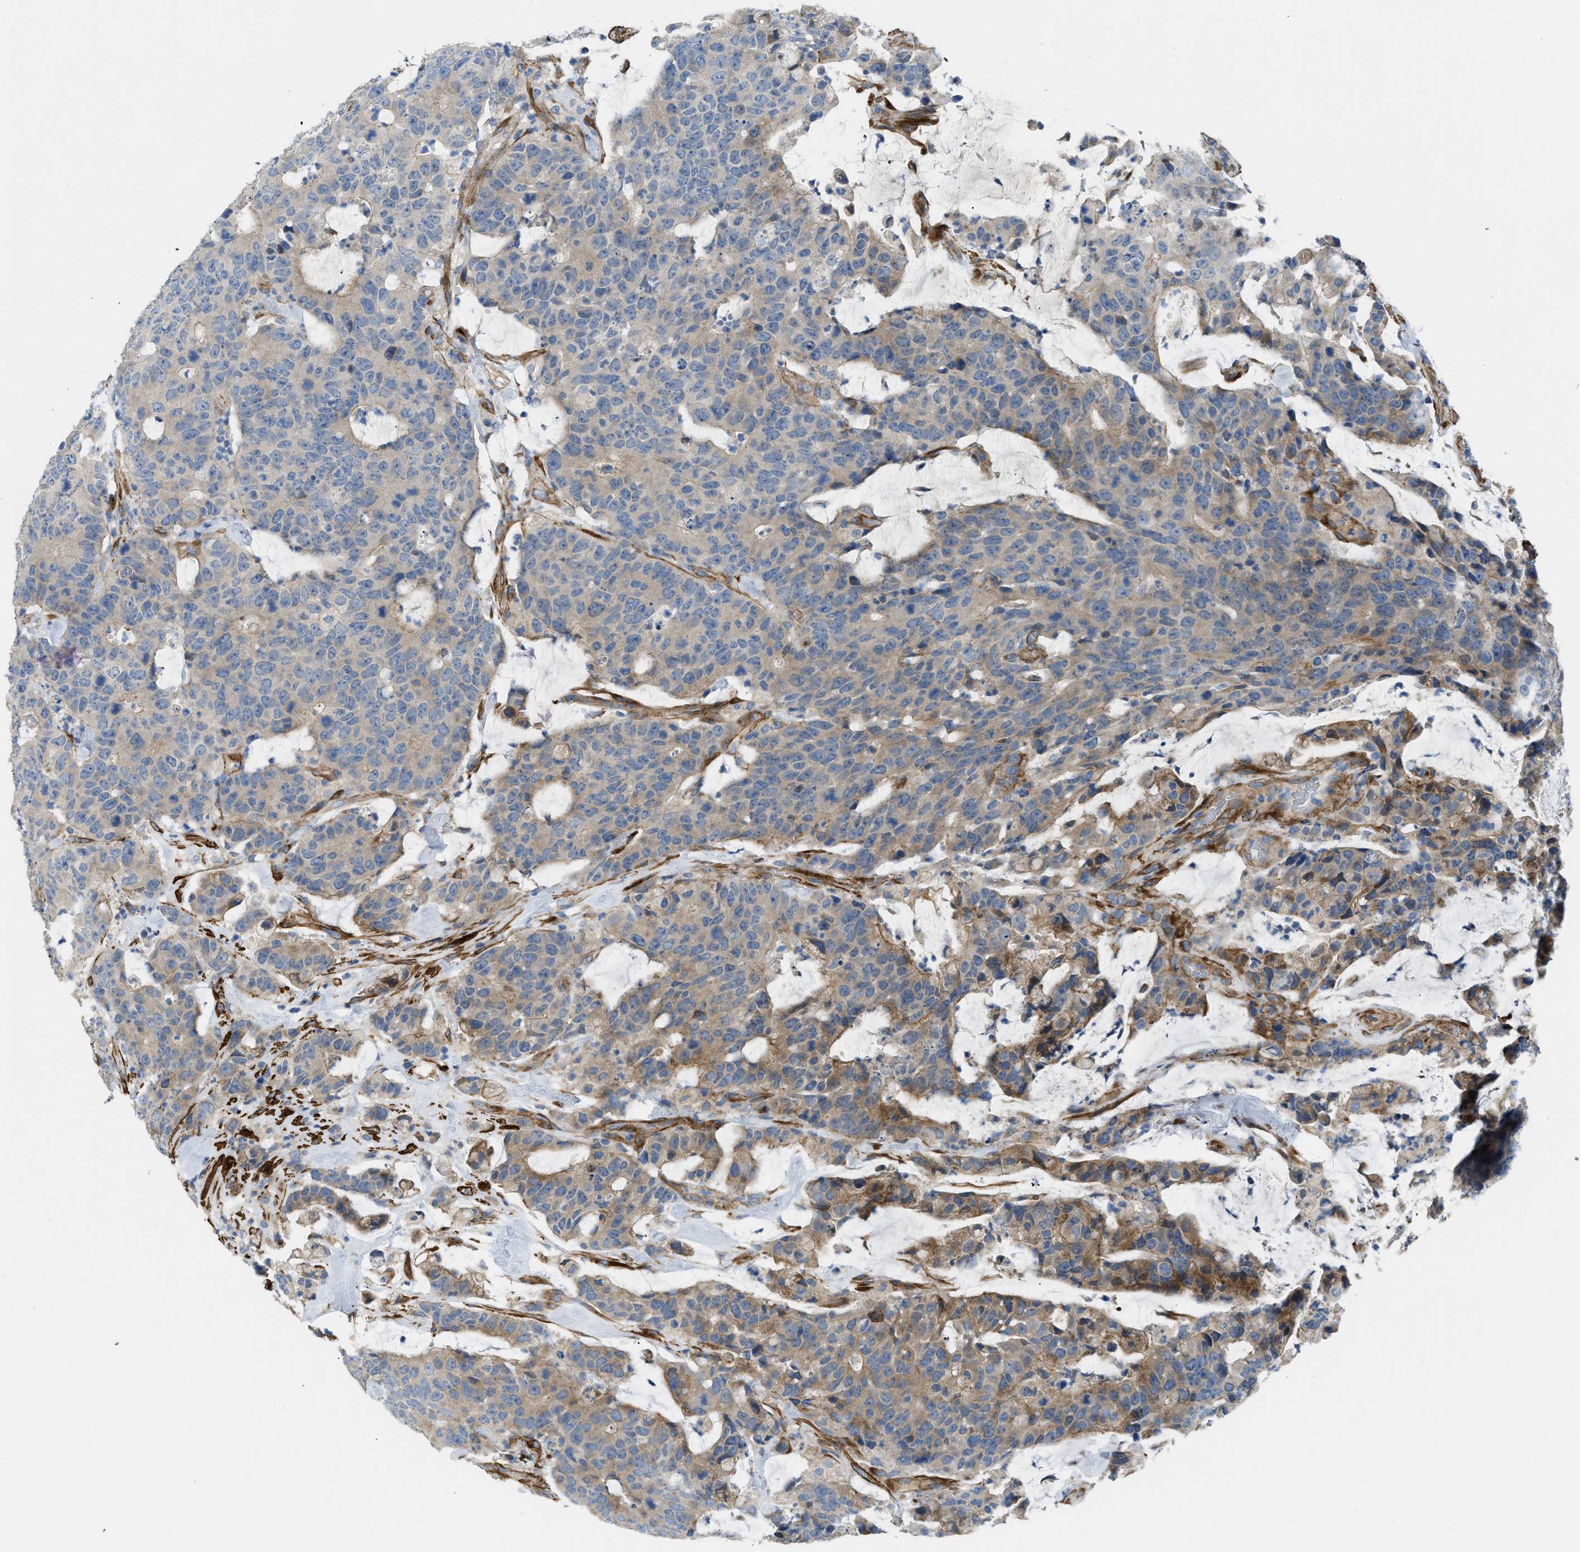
{"staining": {"intensity": "weak", "quantity": "25%-75%", "location": "cytoplasmic/membranous"}, "tissue": "colorectal cancer", "cell_type": "Tumor cells", "image_type": "cancer", "snomed": [{"axis": "morphology", "description": "Adenocarcinoma, NOS"}, {"axis": "topography", "description": "Colon"}], "caption": "An image of human colorectal cancer stained for a protein reveals weak cytoplasmic/membranous brown staining in tumor cells.", "gene": "BMPR1A", "patient": {"sex": "female", "age": 86}}